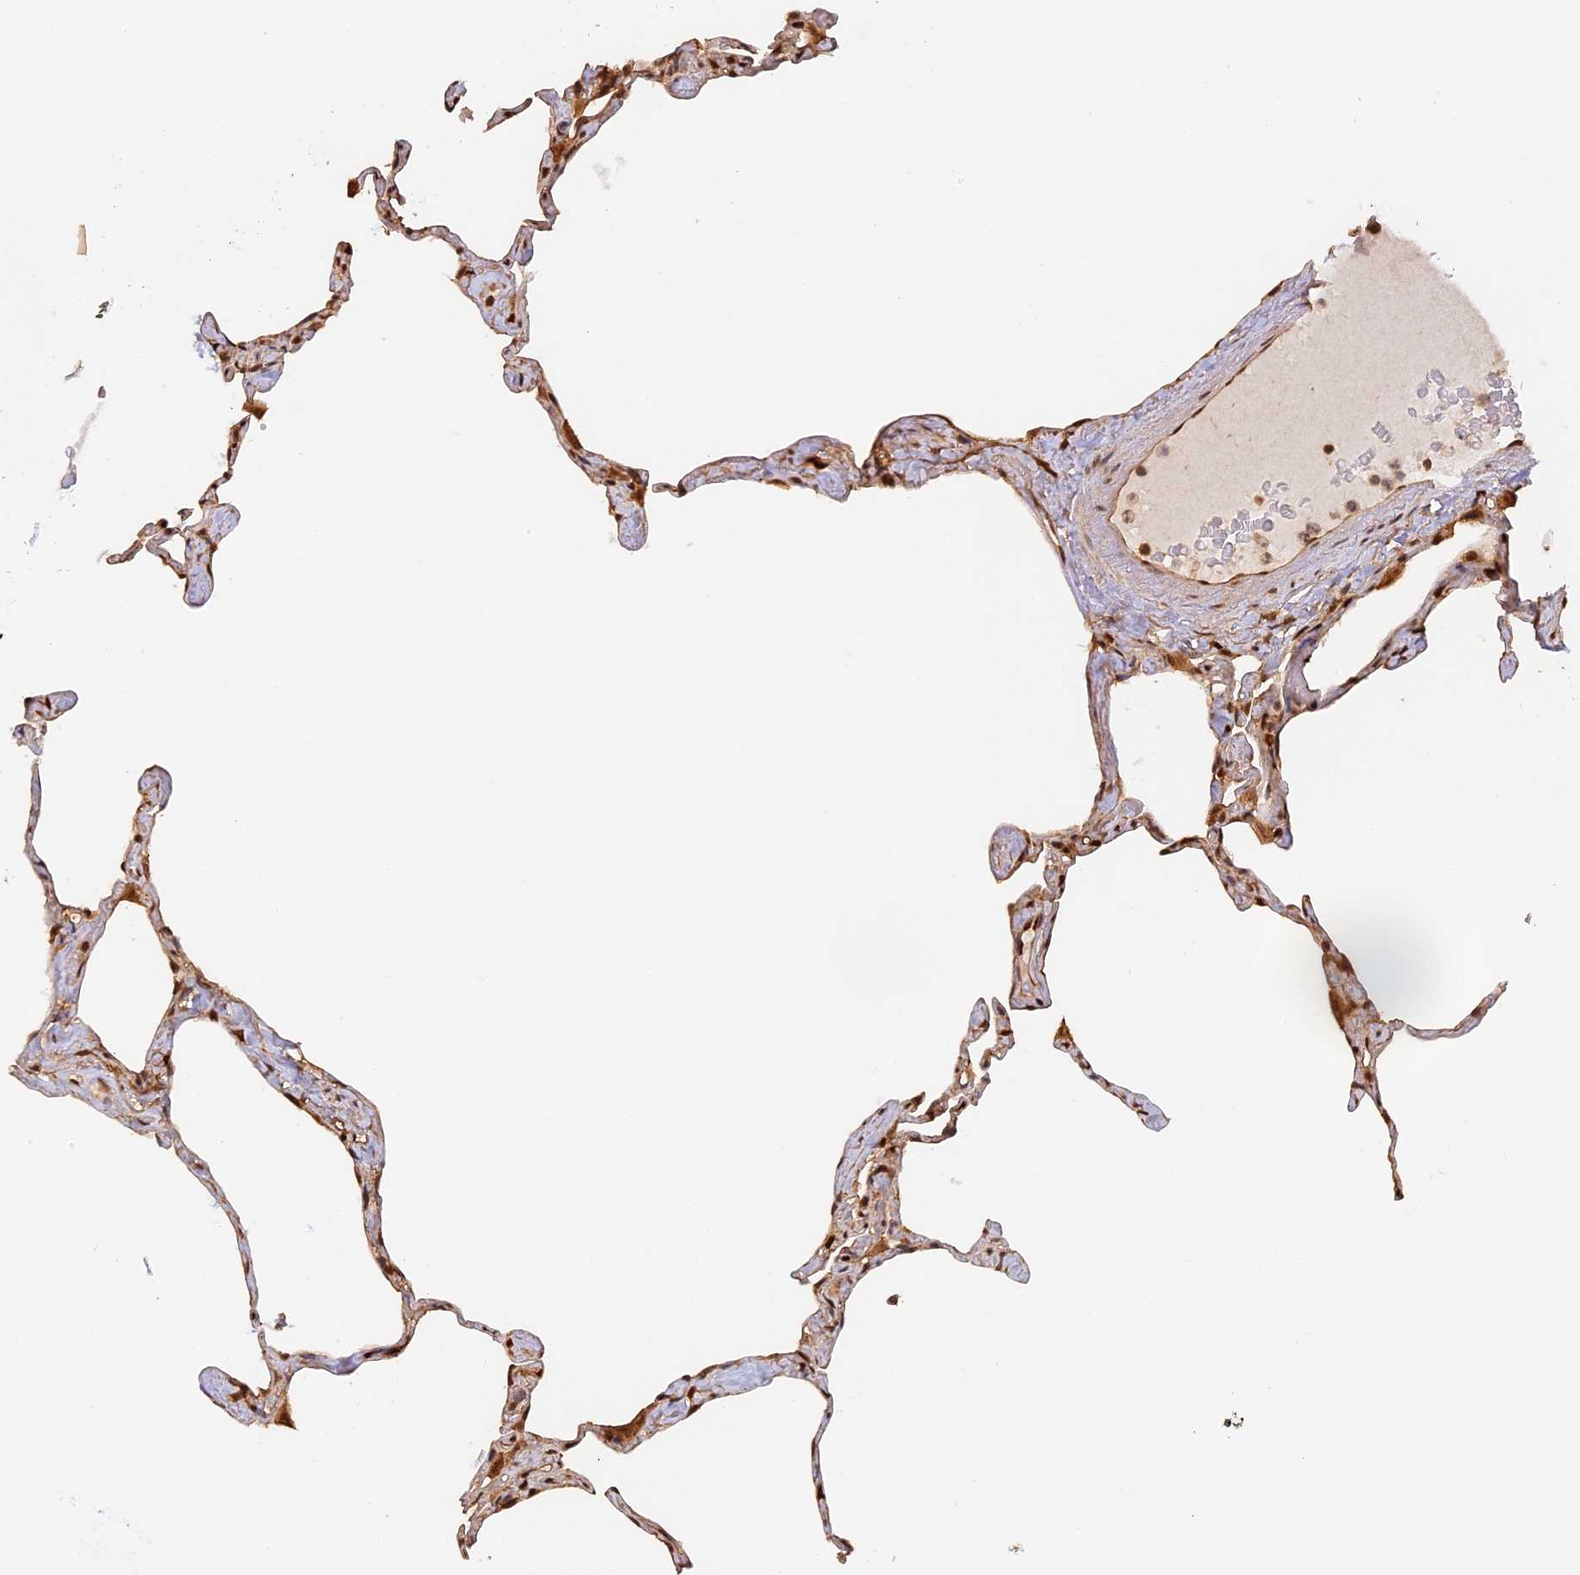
{"staining": {"intensity": "moderate", "quantity": "25%-75%", "location": "nuclear"}, "tissue": "lung", "cell_type": "Alveolar cells", "image_type": "normal", "snomed": [{"axis": "morphology", "description": "Normal tissue, NOS"}, {"axis": "topography", "description": "Lung"}], "caption": "Moderate nuclear protein expression is appreciated in about 25%-75% of alveolar cells in lung.", "gene": "MYBL2", "patient": {"sex": "male", "age": 65}}